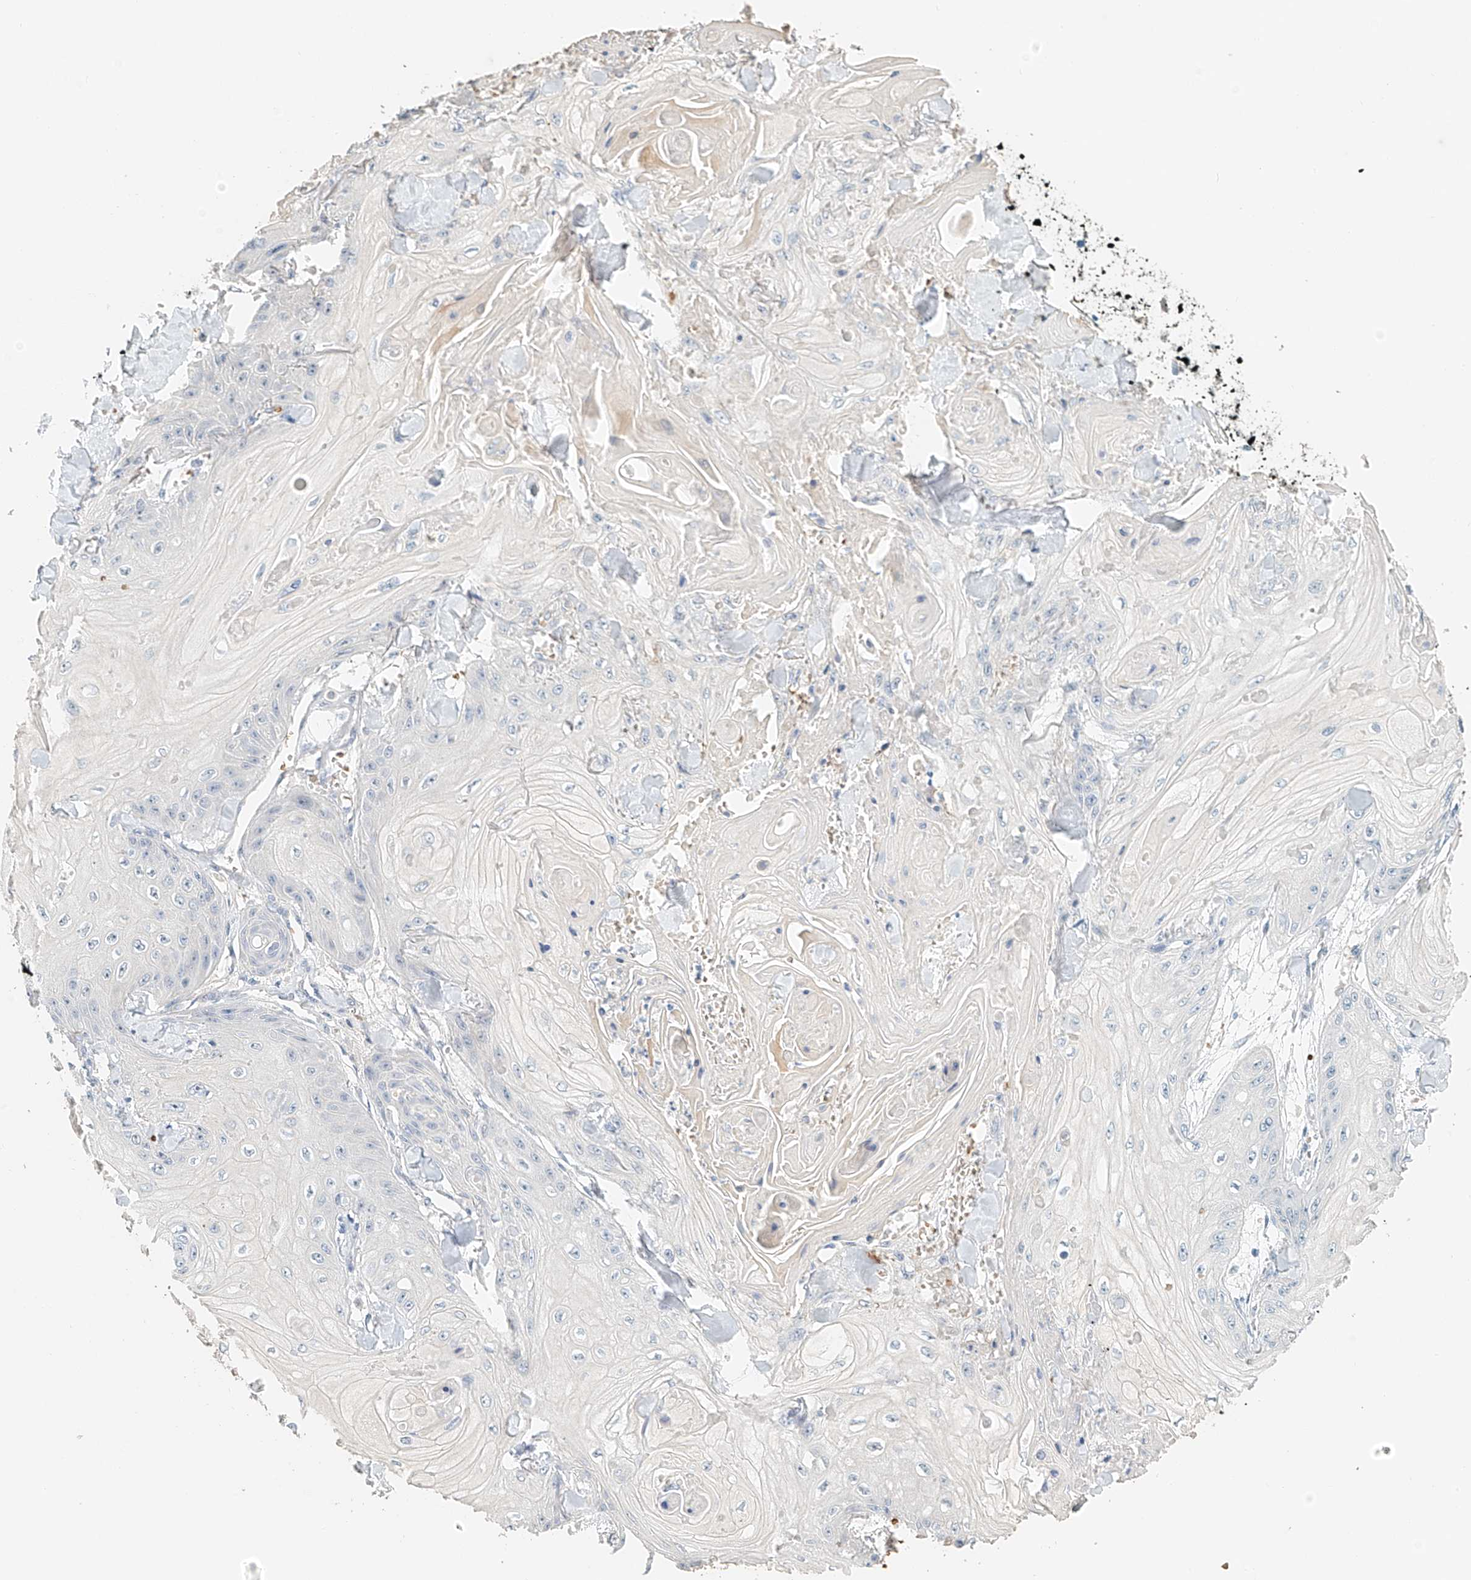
{"staining": {"intensity": "negative", "quantity": "none", "location": "none"}, "tissue": "skin cancer", "cell_type": "Tumor cells", "image_type": "cancer", "snomed": [{"axis": "morphology", "description": "Squamous cell carcinoma, NOS"}, {"axis": "topography", "description": "Skin"}], "caption": "DAB immunohistochemical staining of human skin squamous cell carcinoma exhibits no significant staining in tumor cells.", "gene": "RCAN3", "patient": {"sex": "male", "age": 74}}